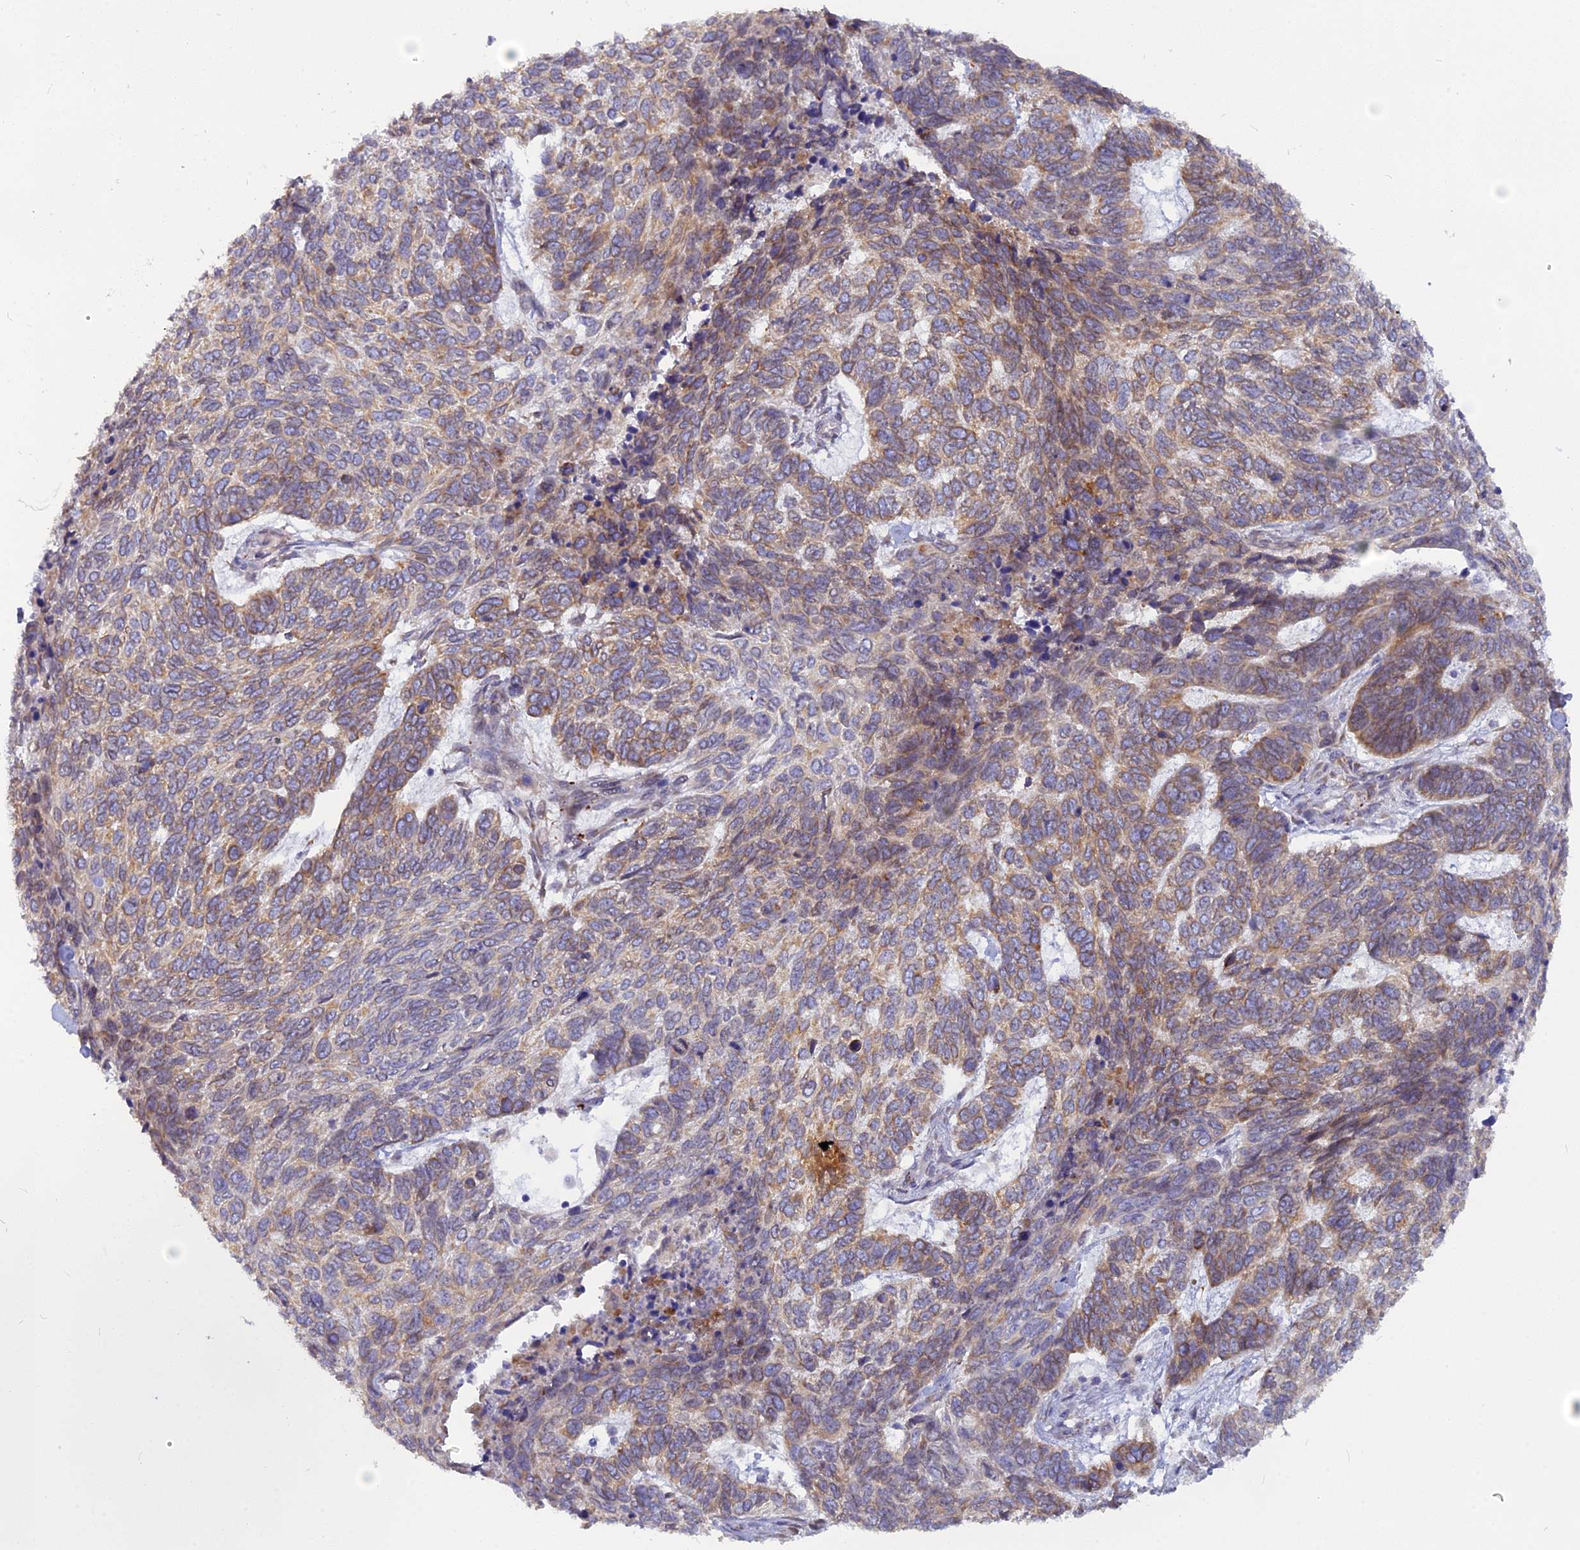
{"staining": {"intensity": "moderate", "quantity": ">75%", "location": "cytoplasmic/membranous"}, "tissue": "skin cancer", "cell_type": "Tumor cells", "image_type": "cancer", "snomed": [{"axis": "morphology", "description": "Basal cell carcinoma"}, {"axis": "topography", "description": "Skin"}], "caption": "Immunohistochemistry (IHC) image of human skin basal cell carcinoma stained for a protein (brown), which exhibits medium levels of moderate cytoplasmic/membranous expression in approximately >75% of tumor cells.", "gene": "TLCD1", "patient": {"sex": "female", "age": 65}}